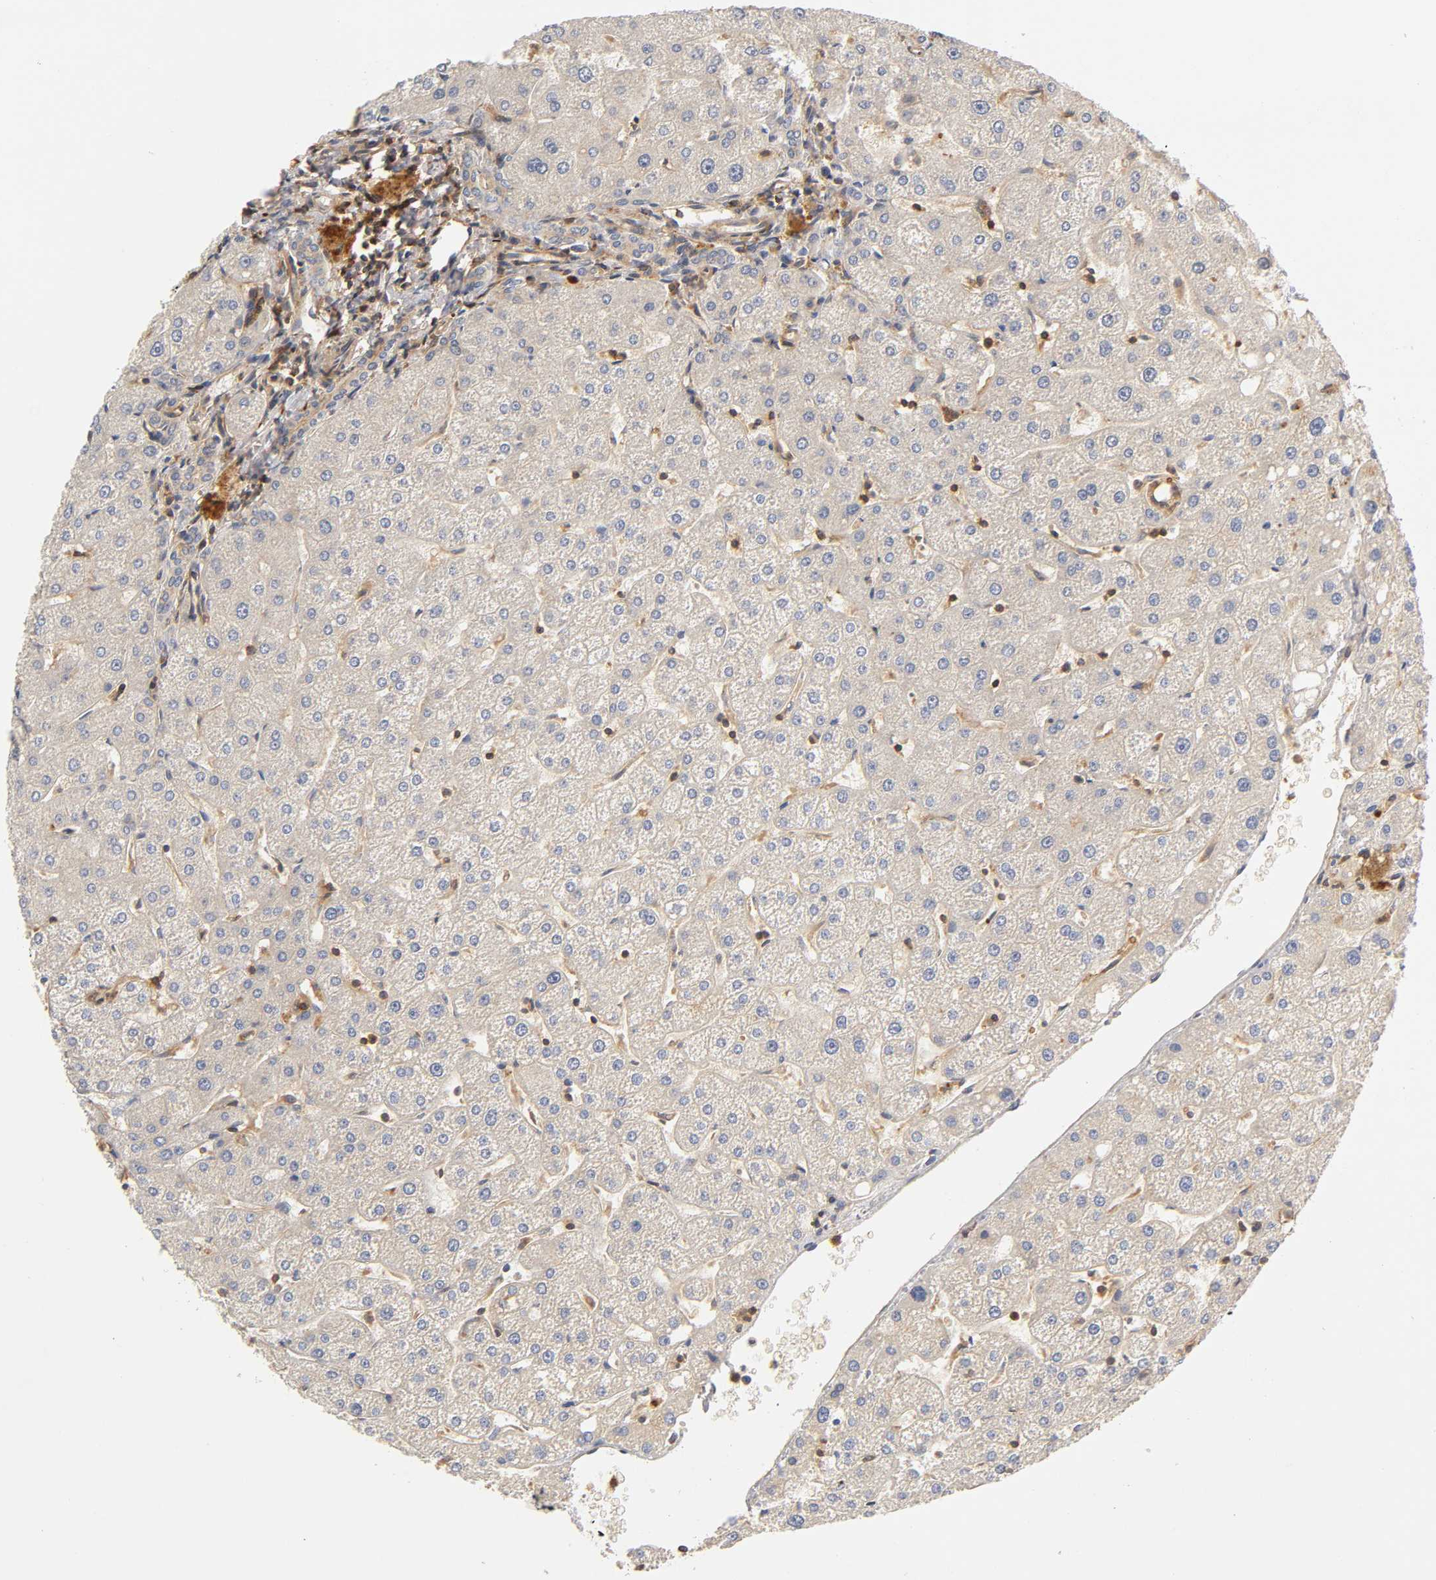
{"staining": {"intensity": "negative", "quantity": "none", "location": "none"}, "tissue": "liver", "cell_type": "Cholangiocytes", "image_type": "normal", "snomed": [{"axis": "morphology", "description": "Normal tissue, NOS"}, {"axis": "topography", "description": "Liver"}], "caption": "The photomicrograph displays no significant expression in cholangiocytes of liver. The staining is performed using DAB (3,3'-diaminobenzidine) brown chromogen with nuclei counter-stained in using hematoxylin.", "gene": "RHOA", "patient": {"sex": "male", "age": 67}}